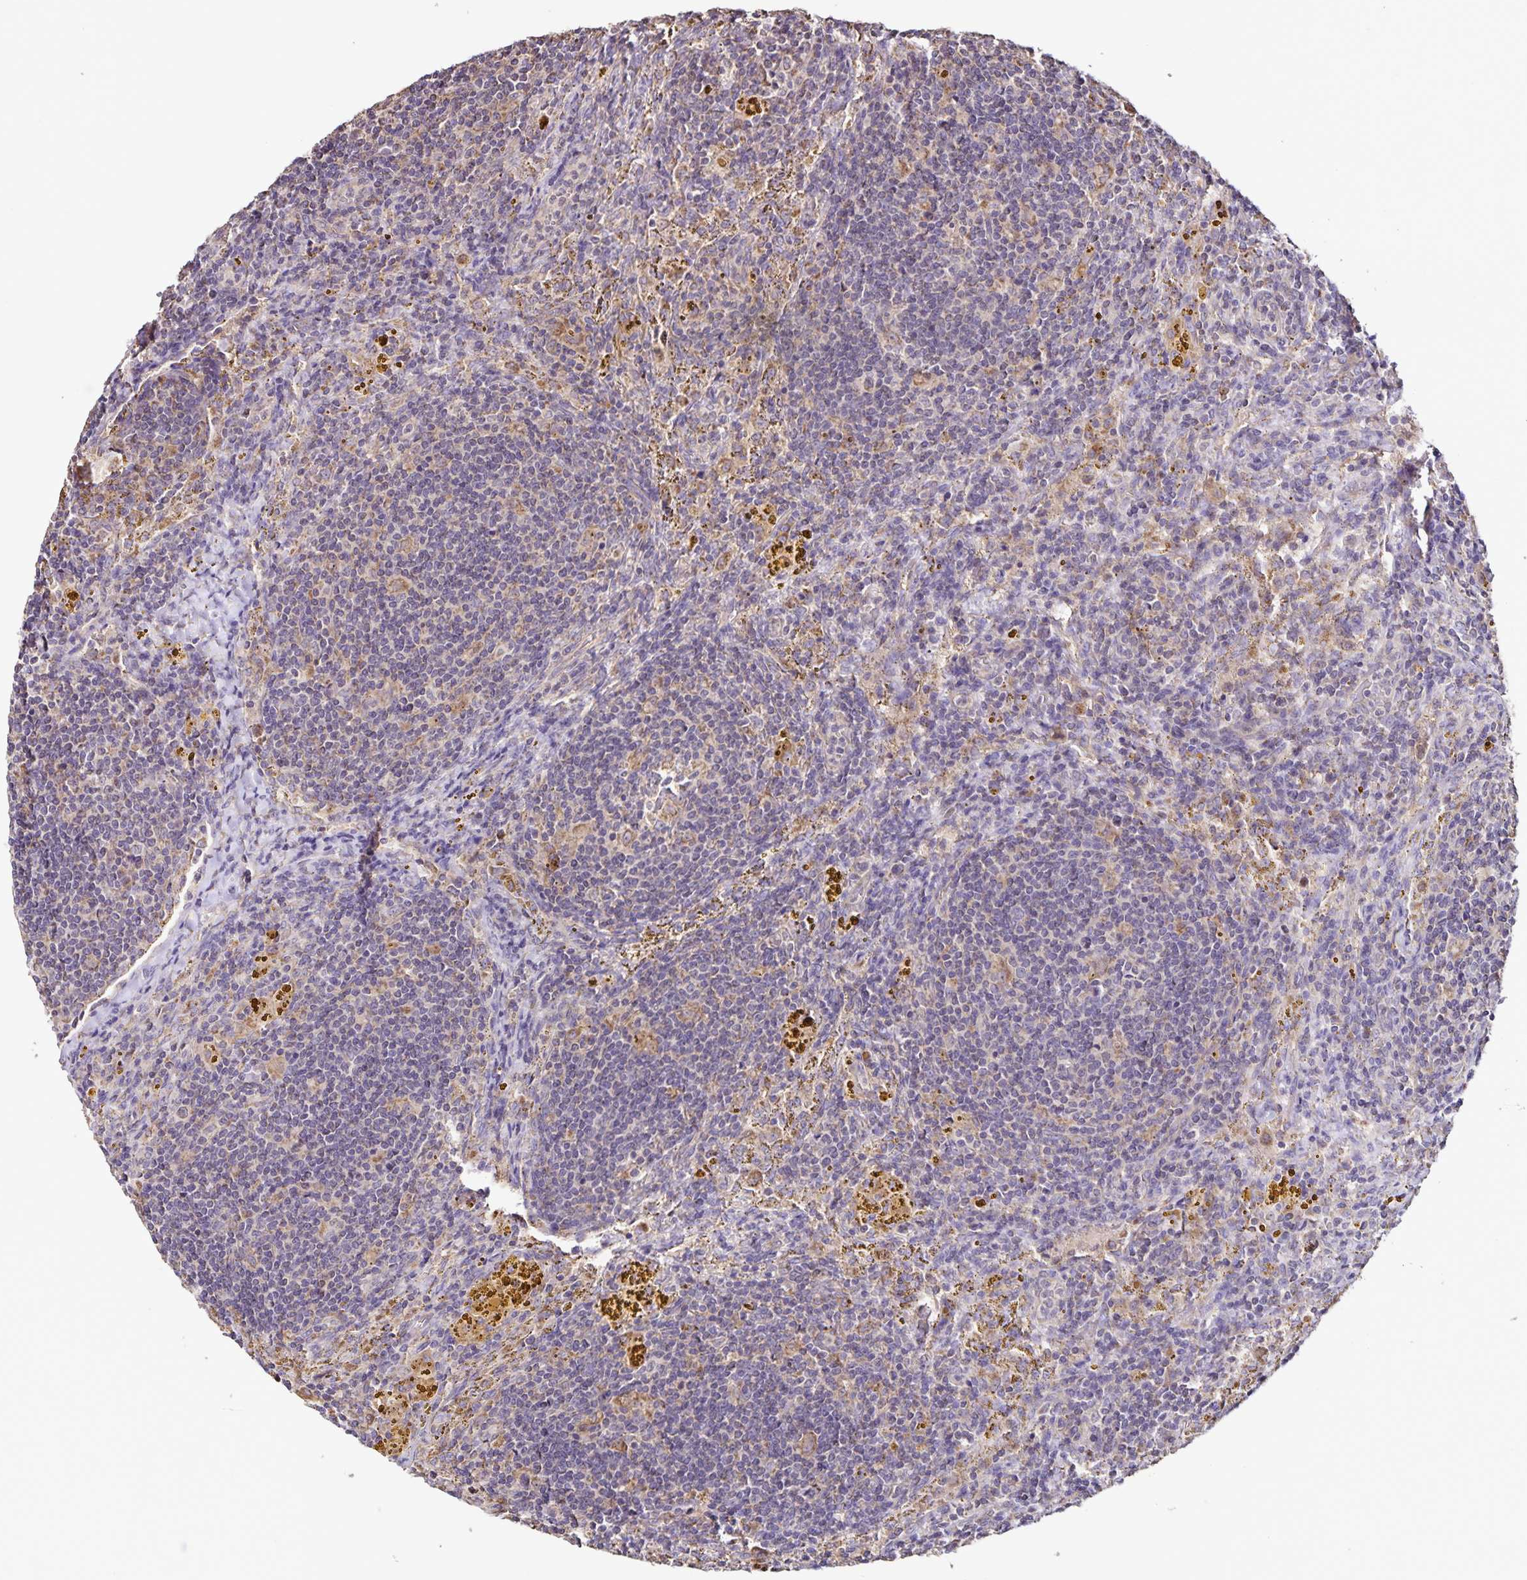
{"staining": {"intensity": "negative", "quantity": "none", "location": "none"}, "tissue": "lymphoma", "cell_type": "Tumor cells", "image_type": "cancer", "snomed": [{"axis": "morphology", "description": "Malignant lymphoma, non-Hodgkin's type, Low grade"}, {"axis": "topography", "description": "Spleen"}], "caption": "Immunohistochemistry (IHC) micrograph of neoplastic tissue: lymphoma stained with DAB (3,3'-diaminobenzidine) exhibits no significant protein positivity in tumor cells.", "gene": "MAN1A1", "patient": {"sex": "female", "age": 70}}